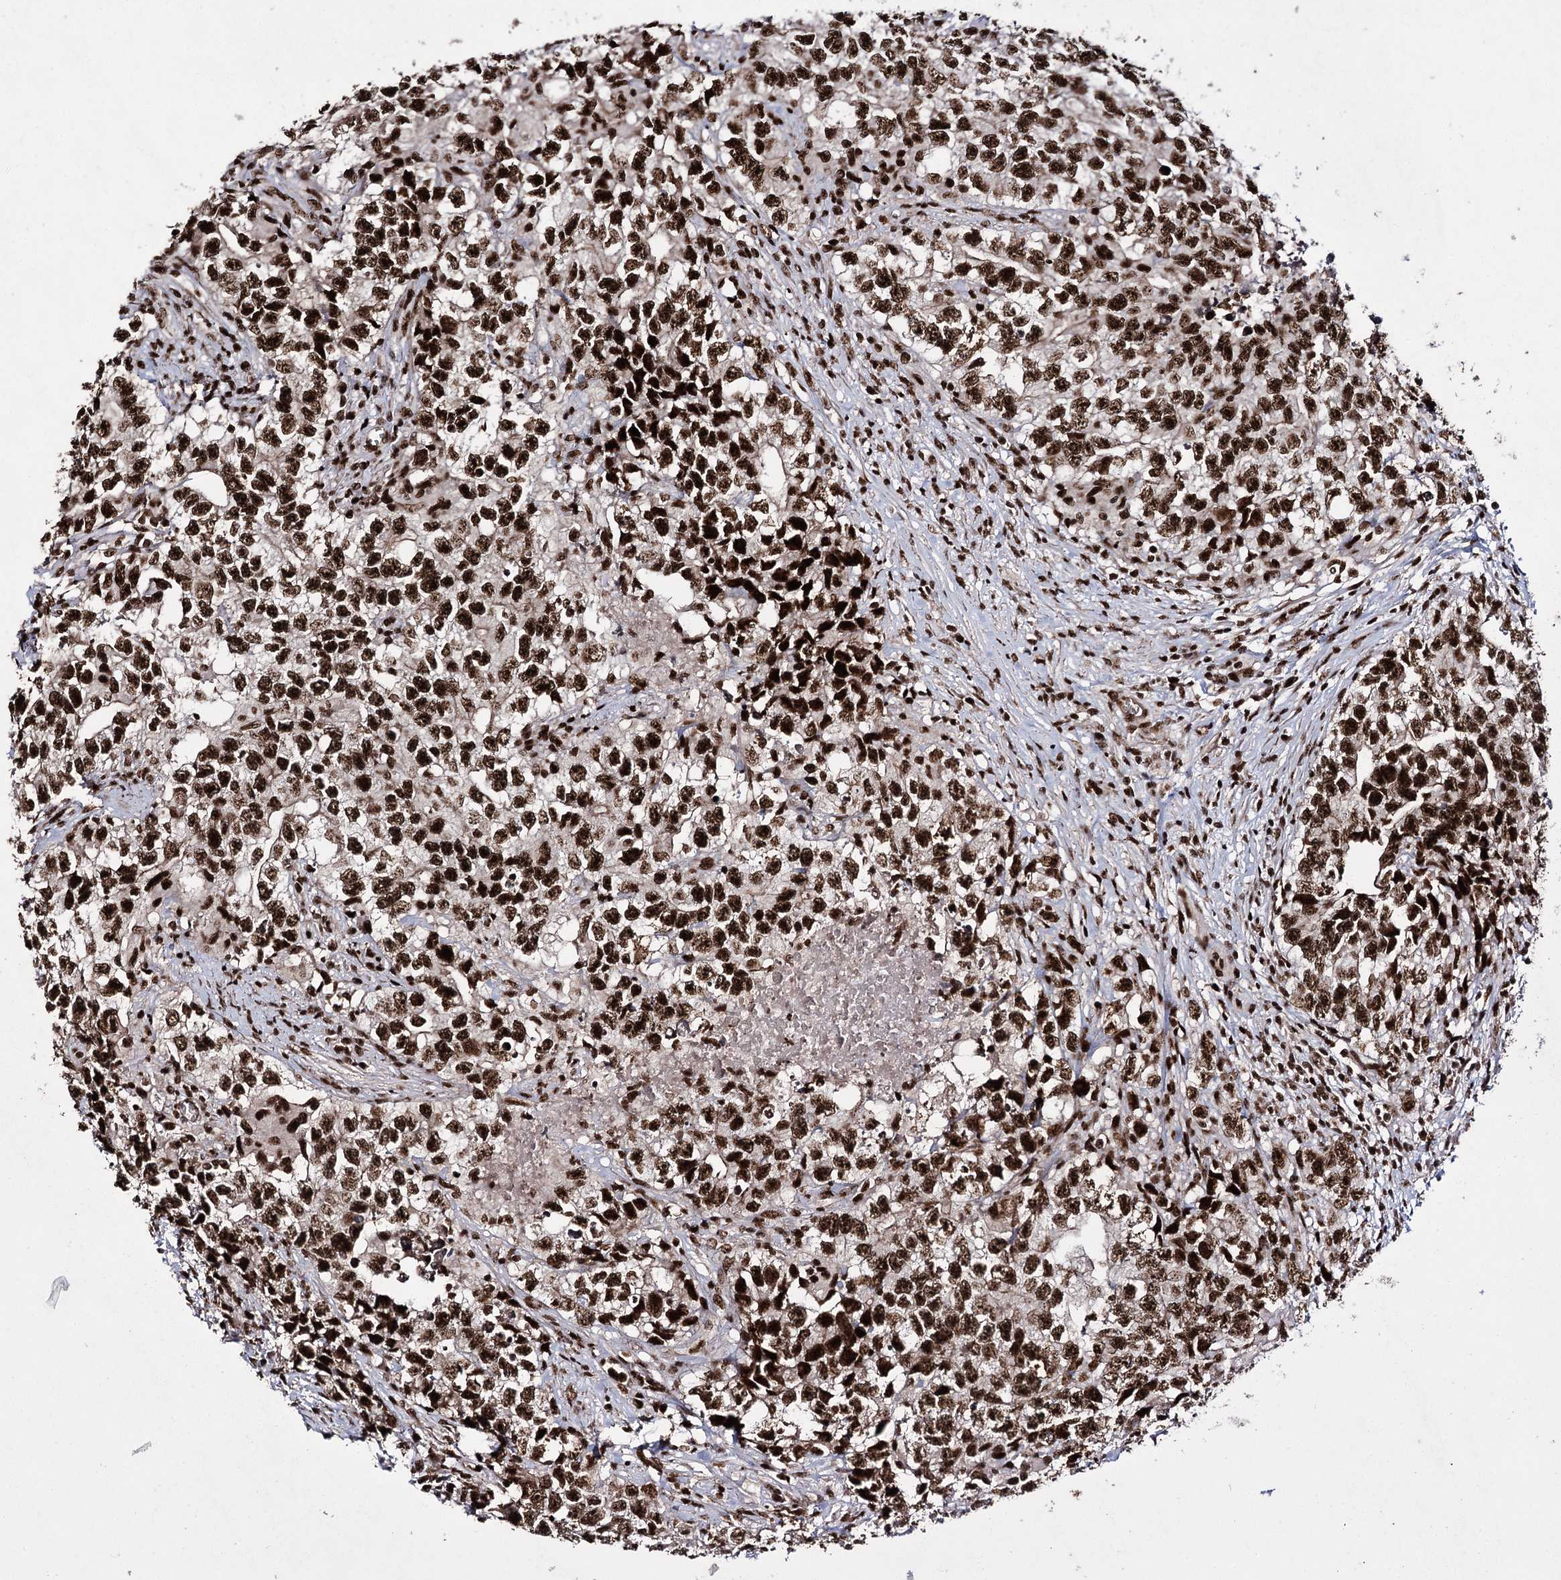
{"staining": {"intensity": "strong", "quantity": ">75%", "location": "nuclear"}, "tissue": "testis cancer", "cell_type": "Tumor cells", "image_type": "cancer", "snomed": [{"axis": "morphology", "description": "Seminoma, NOS"}, {"axis": "morphology", "description": "Carcinoma, Embryonal, NOS"}, {"axis": "topography", "description": "Testis"}], "caption": "Embryonal carcinoma (testis) tissue displays strong nuclear expression in about >75% of tumor cells, visualized by immunohistochemistry.", "gene": "PRPF40A", "patient": {"sex": "male", "age": 43}}